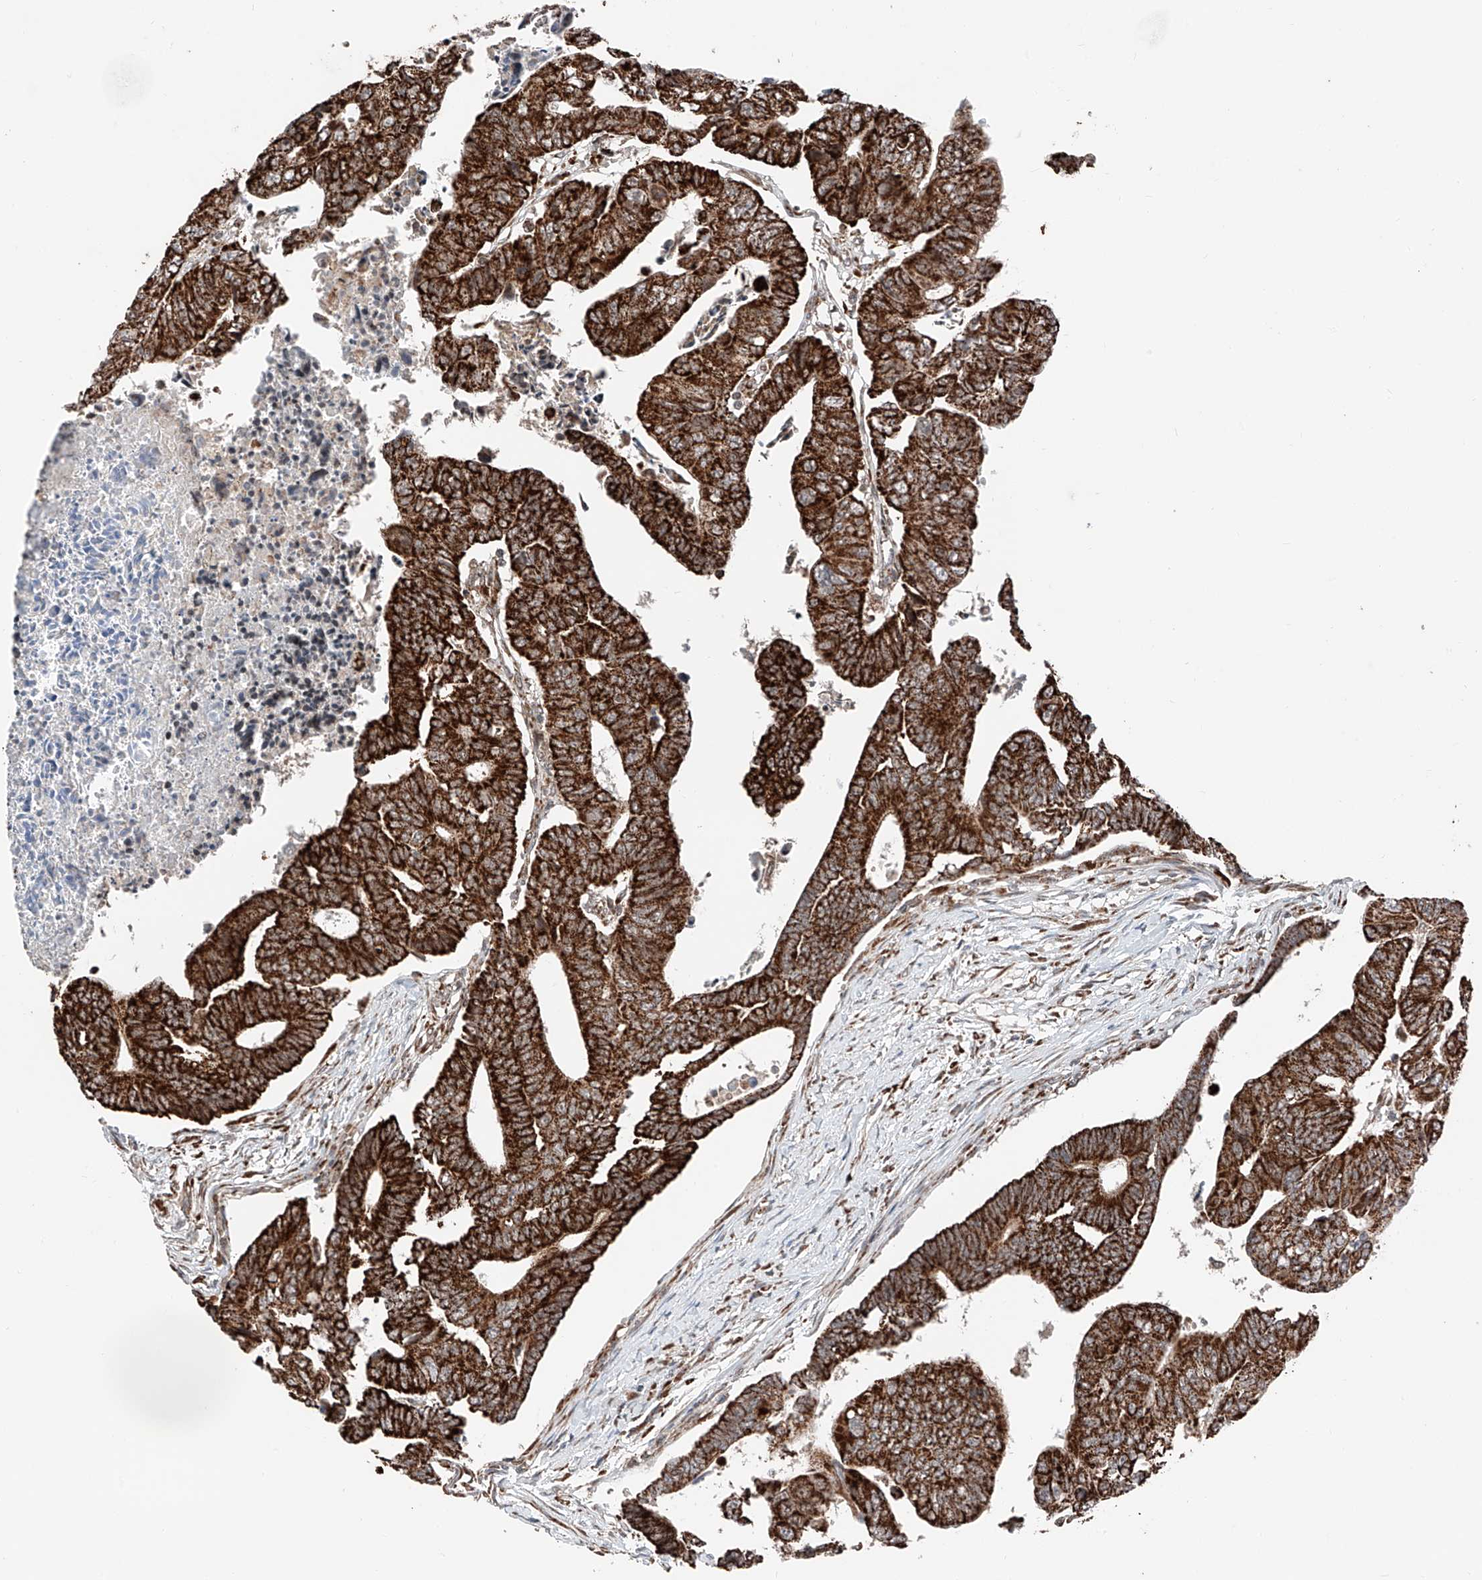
{"staining": {"intensity": "strong", "quantity": ">75%", "location": "cytoplasmic/membranous"}, "tissue": "colorectal cancer", "cell_type": "Tumor cells", "image_type": "cancer", "snomed": [{"axis": "morphology", "description": "Adenocarcinoma, NOS"}, {"axis": "topography", "description": "Rectum"}], "caption": "The photomicrograph reveals immunohistochemical staining of colorectal cancer (adenocarcinoma). There is strong cytoplasmic/membranous expression is identified in approximately >75% of tumor cells.", "gene": "ZSCAN29", "patient": {"sex": "female", "age": 65}}